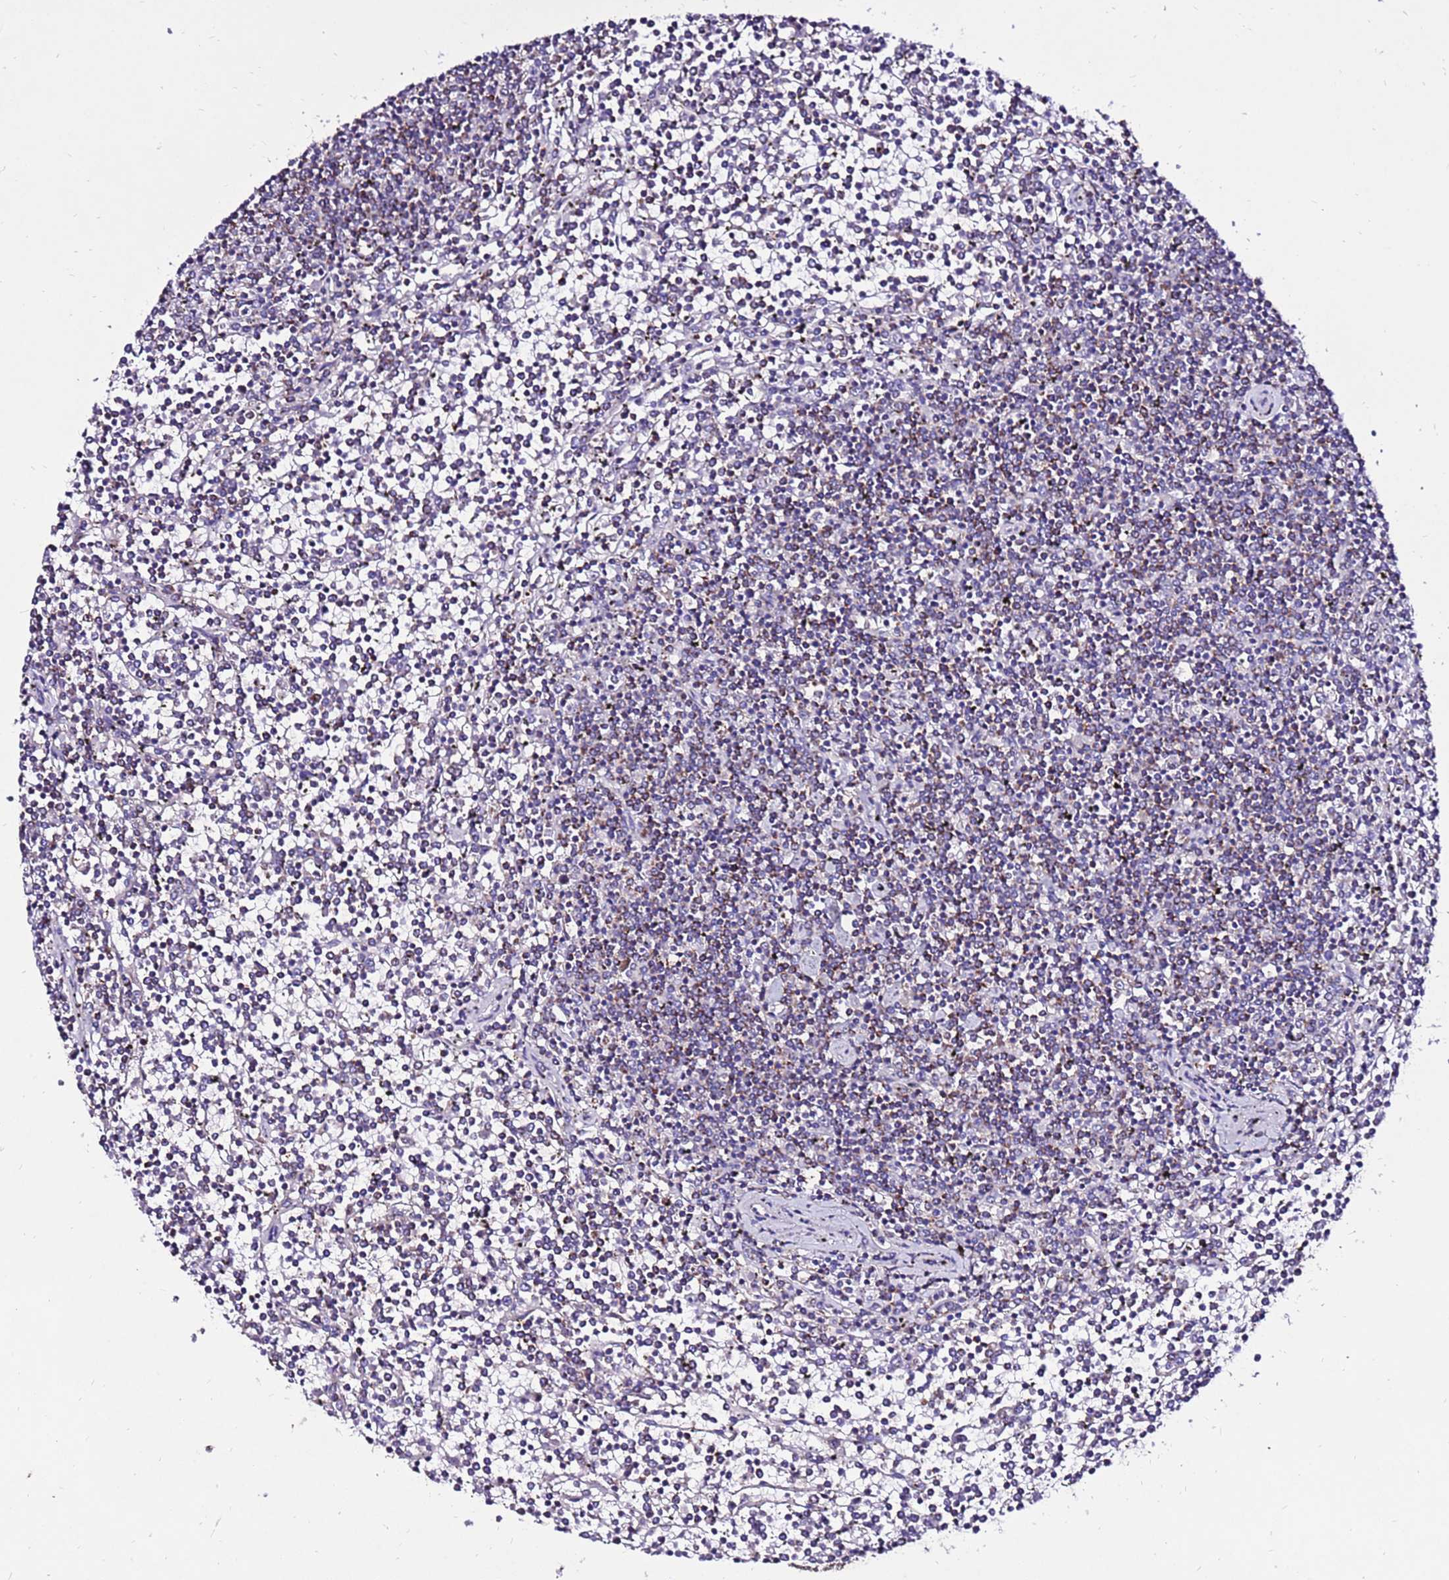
{"staining": {"intensity": "weak", "quantity": "25%-75%", "location": "cytoplasmic/membranous"}, "tissue": "lymphoma", "cell_type": "Tumor cells", "image_type": "cancer", "snomed": [{"axis": "morphology", "description": "Malignant lymphoma, non-Hodgkin's type, Low grade"}, {"axis": "topography", "description": "Spleen"}], "caption": "The micrograph displays a brown stain indicating the presence of a protein in the cytoplasmic/membranous of tumor cells in low-grade malignant lymphoma, non-Hodgkin's type. The protein of interest is stained brown, and the nuclei are stained in blue (DAB (3,3'-diaminobenzidine) IHC with brightfield microscopy, high magnification).", "gene": "TMEM106C", "patient": {"sex": "female", "age": 19}}